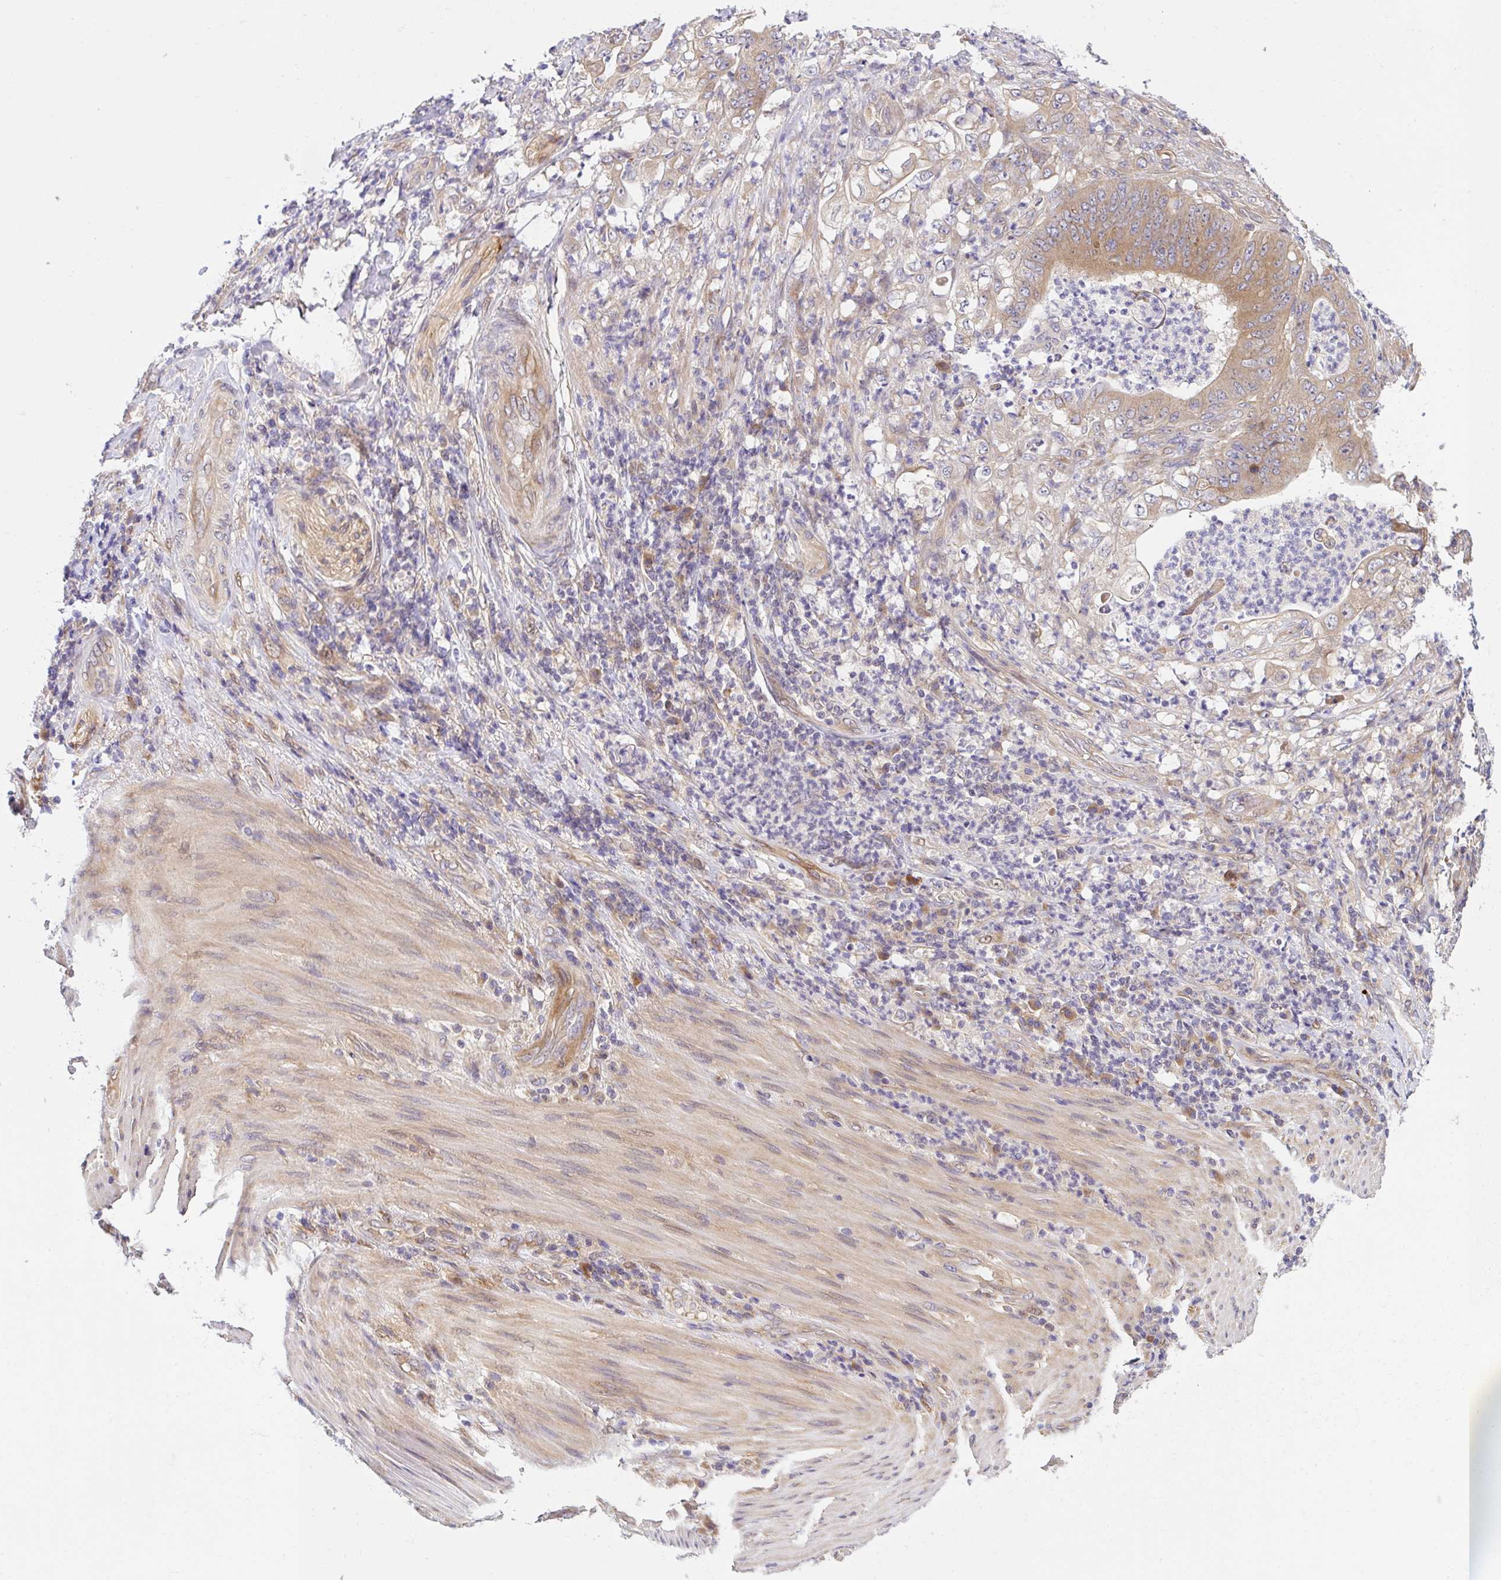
{"staining": {"intensity": "moderate", "quantity": ">75%", "location": "cytoplasmic/membranous"}, "tissue": "stomach cancer", "cell_type": "Tumor cells", "image_type": "cancer", "snomed": [{"axis": "morphology", "description": "Adenocarcinoma, NOS"}, {"axis": "topography", "description": "Stomach"}], "caption": "This histopathology image demonstrates immunohistochemistry staining of stomach adenocarcinoma, with medium moderate cytoplasmic/membranous expression in about >75% of tumor cells.", "gene": "UBE4A", "patient": {"sex": "female", "age": 73}}